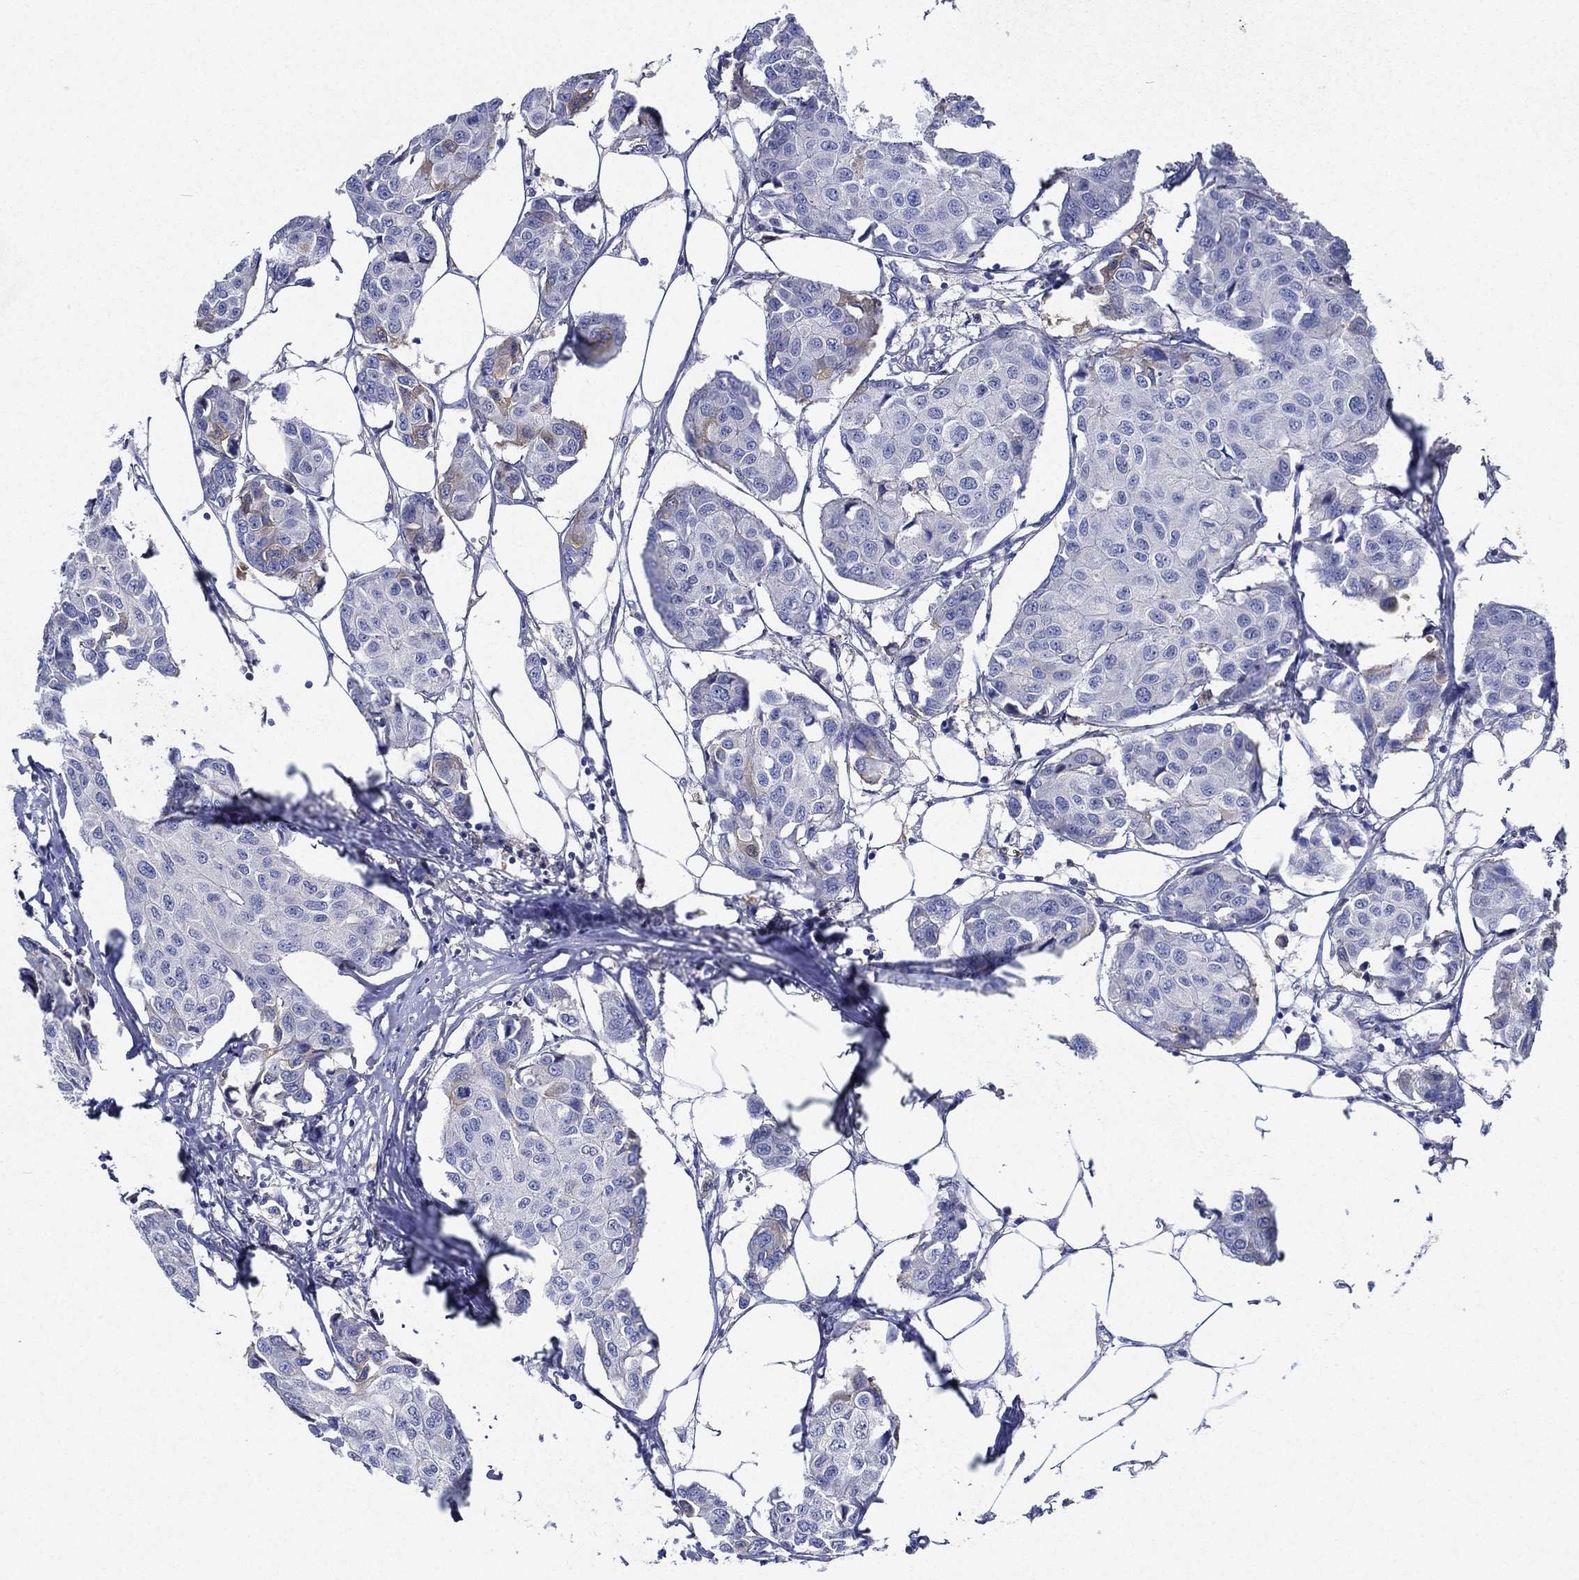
{"staining": {"intensity": "negative", "quantity": "none", "location": "none"}, "tissue": "breast cancer", "cell_type": "Tumor cells", "image_type": "cancer", "snomed": [{"axis": "morphology", "description": "Duct carcinoma"}, {"axis": "topography", "description": "Breast"}], "caption": "DAB immunohistochemical staining of human breast invasive ductal carcinoma shows no significant staining in tumor cells. (DAB IHC with hematoxylin counter stain).", "gene": "TMPRSS11D", "patient": {"sex": "female", "age": 80}}